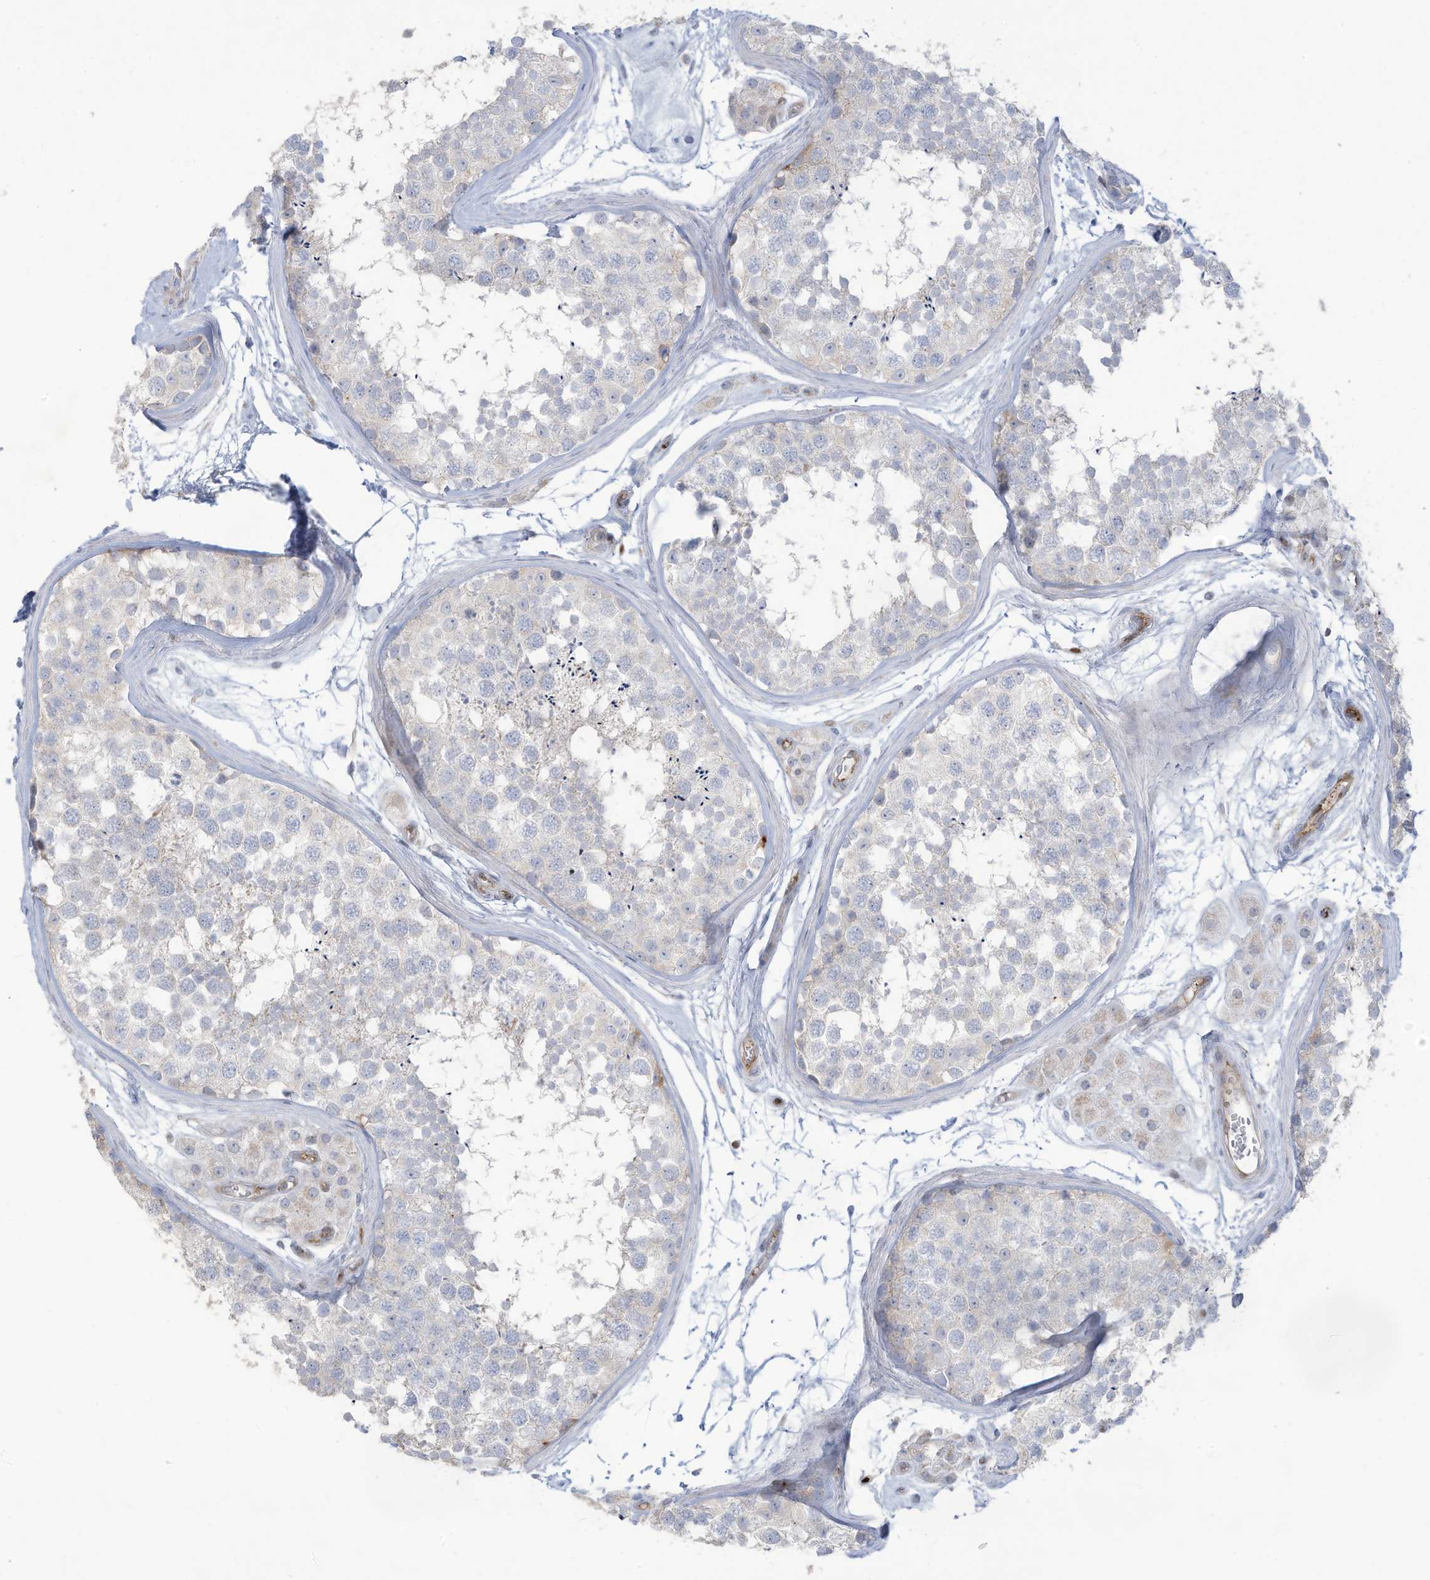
{"staining": {"intensity": "negative", "quantity": "none", "location": "none"}, "tissue": "testis", "cell_type": "Cells in seminiferous ducts", "image_type": "normal", "snomed": [{"axis": "morphology", "description": "Normal tissue, NOS"}, {"axis": "topography", "description": "Testis"}], "caption": "Immunohistochemistry (IHC) histopathology image of benign testis: testis stained with DAB (3,3'-diaminobenzidine) exhibits no significant protein positivity in cells in seminiferous ducts.", "gene": "THNSL2", "patient": {"sex": "male", "age": 56}}